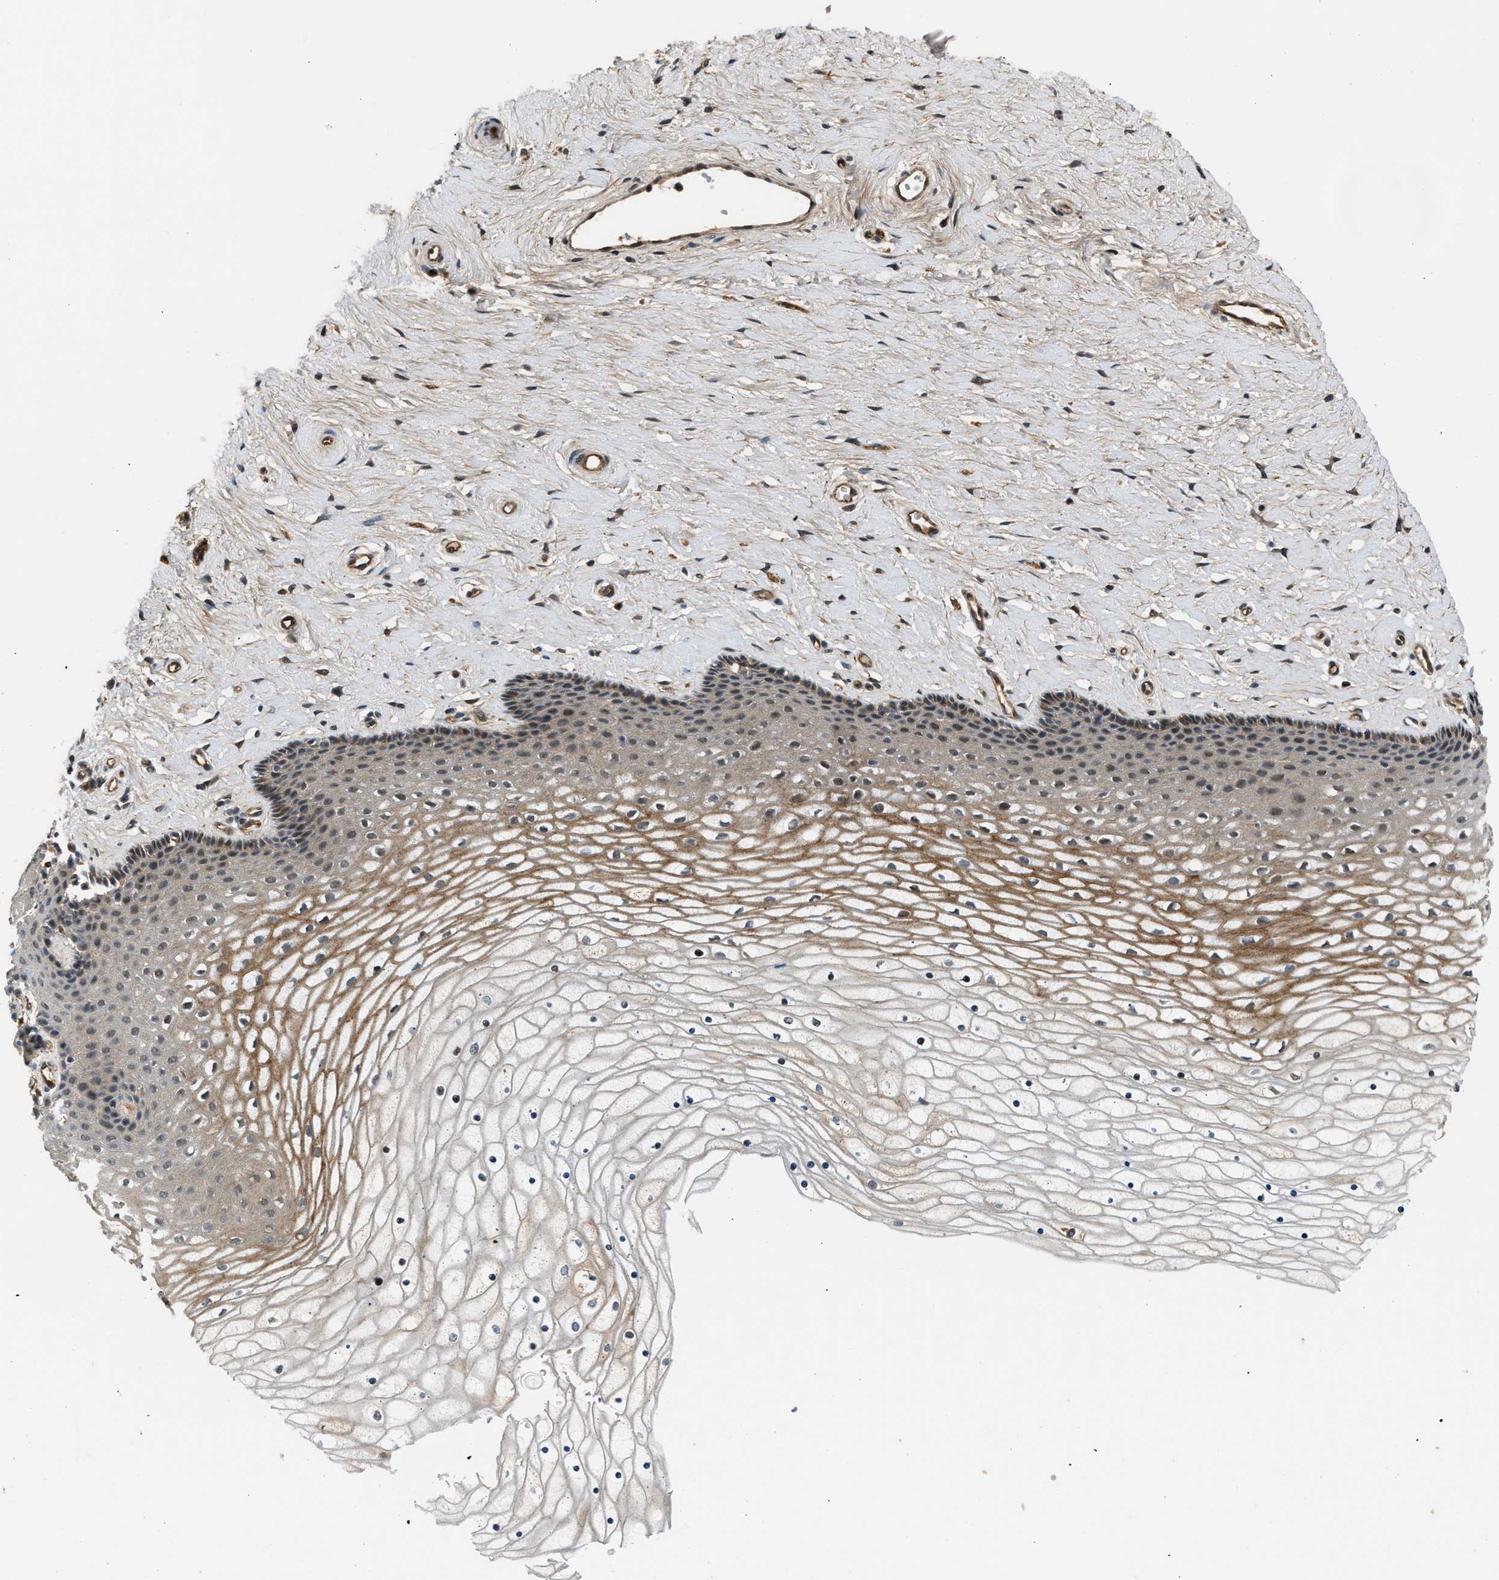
{"staining": {"intensity": "moderate", "quantity": ">75%", "location": "cytoplasmic/membranous,nuclear"}, "tissue": "cervix", "cell_type": "Glandular cells", "image_type": "normal", "snomed": [{"axis": "morphology", "description": "Normal tissue, NOS"}, {"axis": "topography", "description": "Cervix"}], "caption": "This image displays unremarkable cervix stained with immunohistochemistry to label a protein in brown. The cytoplasmic/membranous,nuclear of glandular cells show moderate positivity for the protein. Nuclei are counter-stained blue.", "gene": "COPS2", "patient": {"sex": "female", "age": 39}}